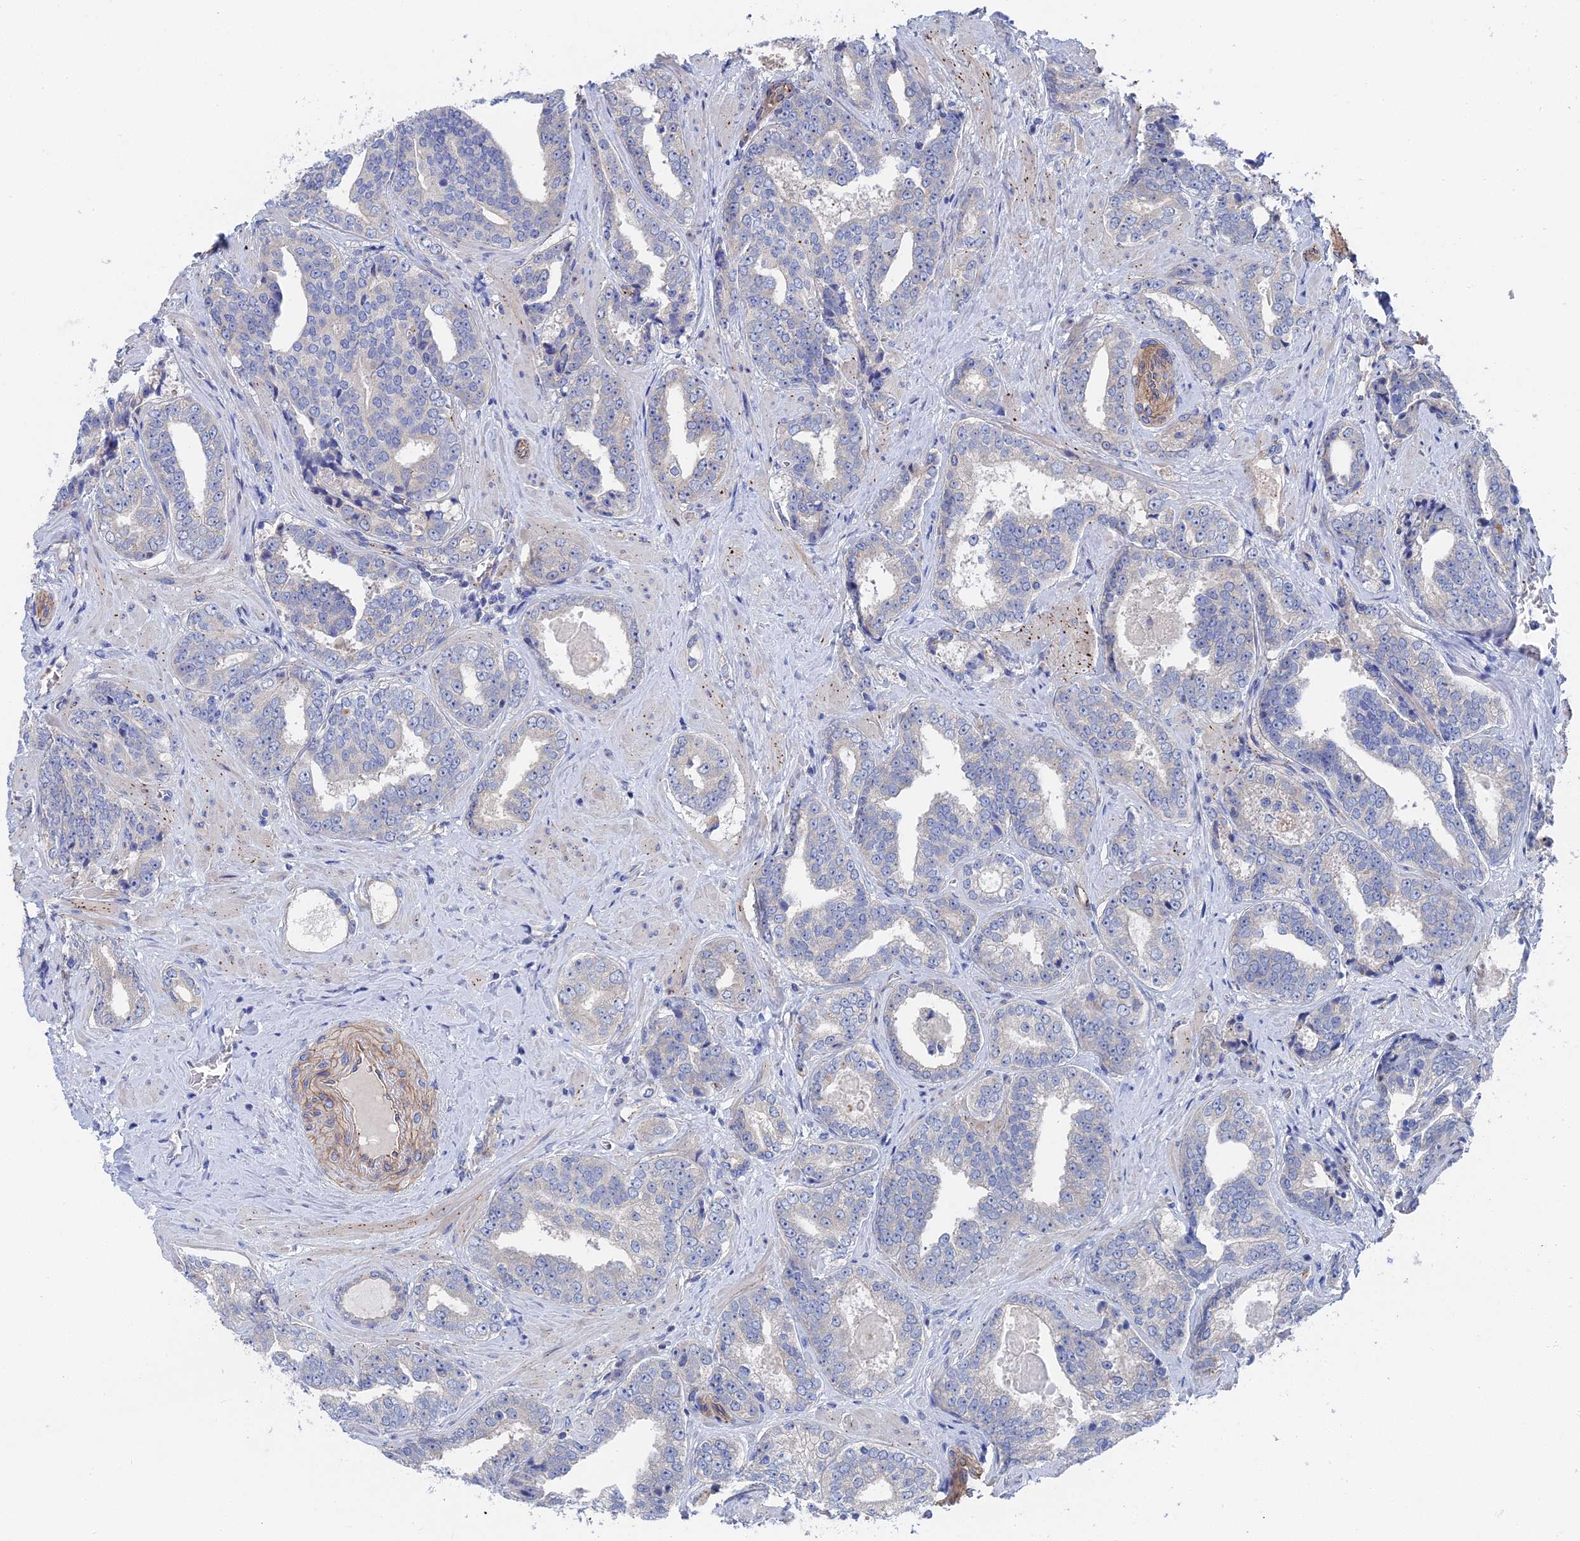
{"staining": {"intensity": "negative", "quantity": "none", "location": "none"}, "tissue": "prostate cancer", "cell_type": "Tumor cells", "image_type": "cancer", "snomed": [{"axis": "morphology", "description": "Adenocarcinoma, High grade"}, {"axis": "topography", "description": "Prostate"}], "caption": "Immunohistochemical staining of adenocarcinoma (high-grade) (prostate) demonstrates no significant expression in tumor cells.", "gene": "MTHFSD", "patient": {"sex": "male", "age": 67}}